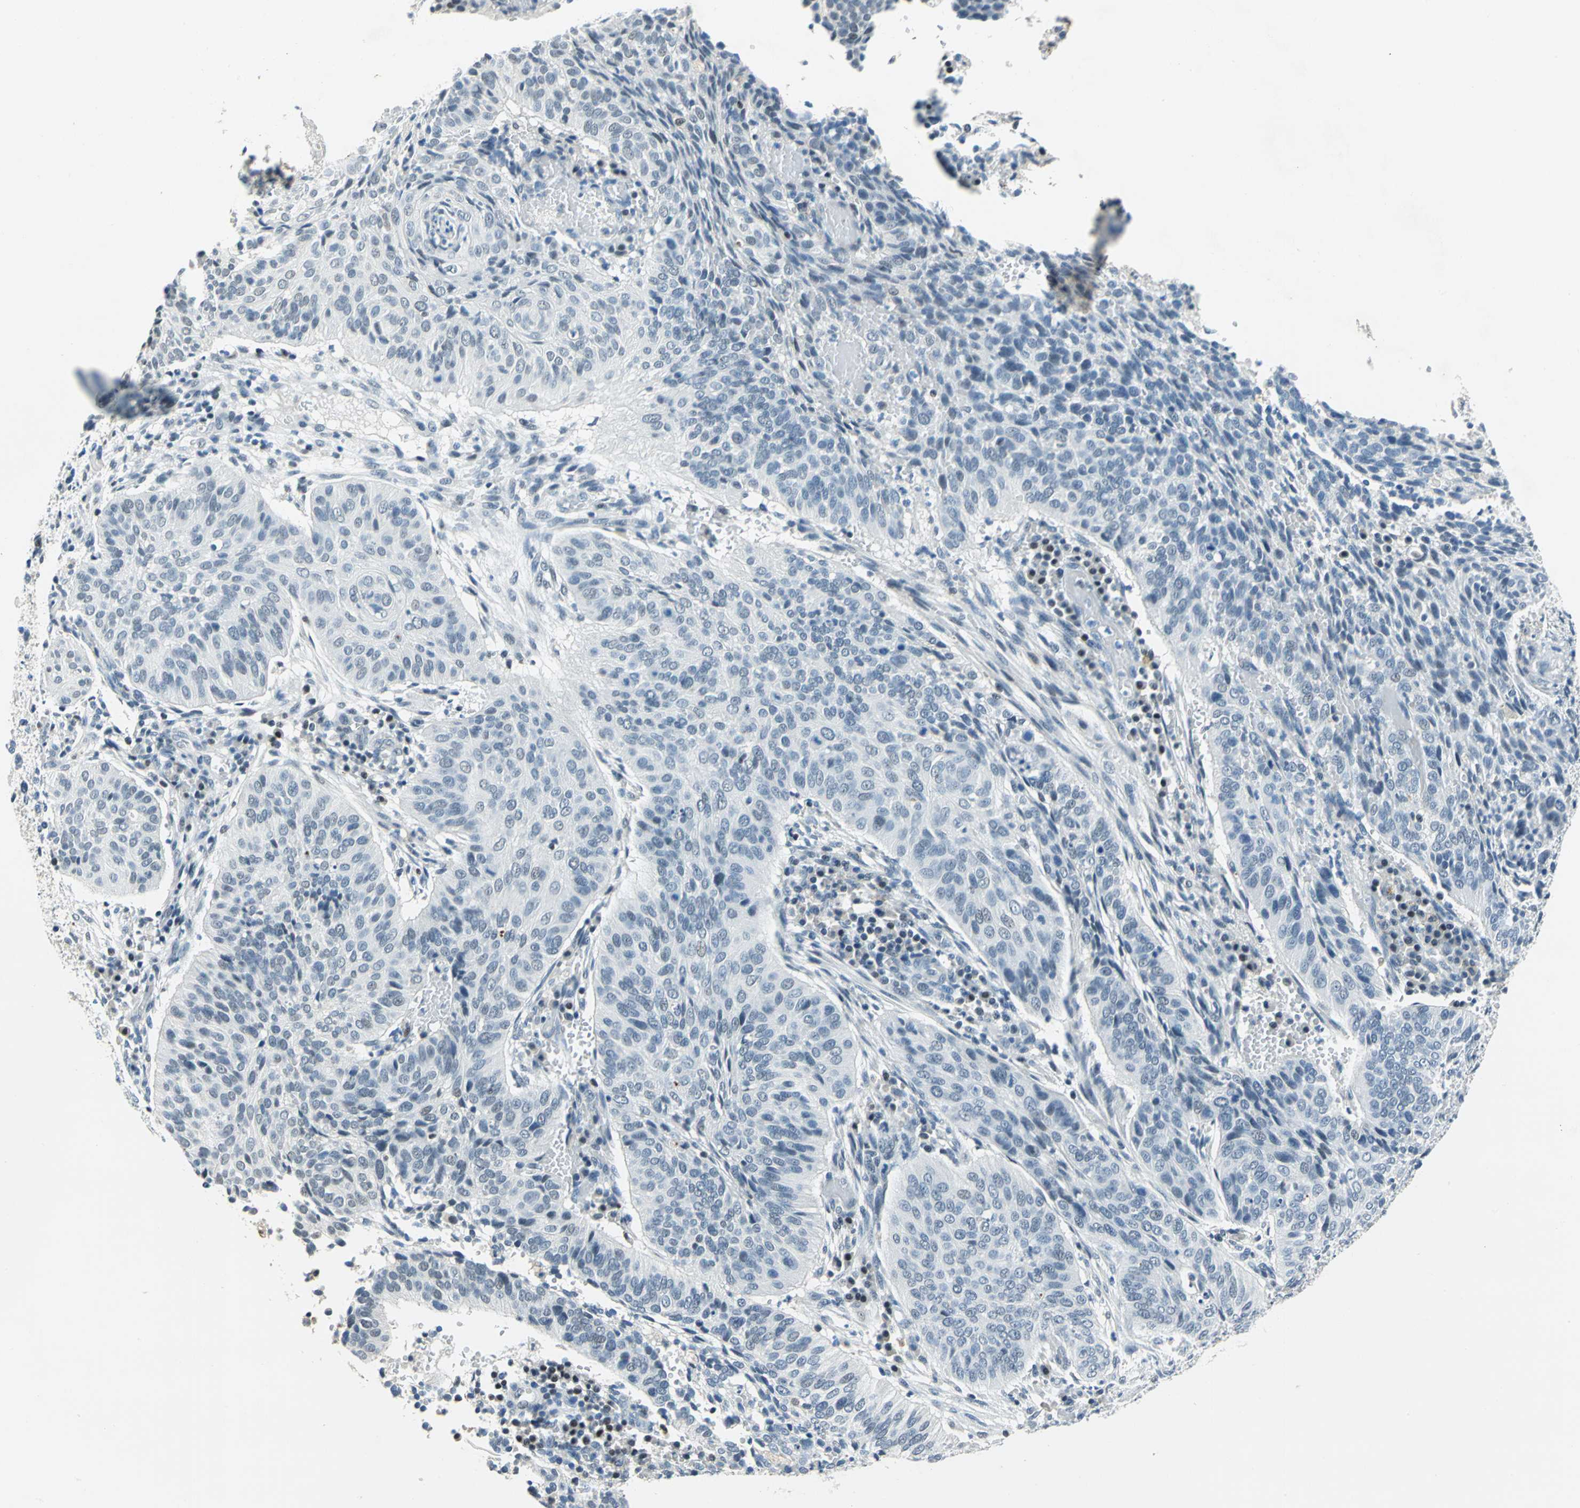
{"staining": {"intensity": "negative", "quantity": "none", "location": "none"}, "tissue": "cervical cancer", "cell_type": "Tumor cells", "image_type": "cancer", "snomed": [{"axis": "morphology", "description": "Squamous cell carcinoma, NOS"}, {"axis": "topography", "description": "Cervix"}], "caption": "This micrograph is of cervical cancer (squamous cell carcinoma) stained with immunohistochemistry to label a protein in brown with the nuclei are counter-stained blue. There is no staining in tumor cells.", "gene": "RAD17", "patient": {"sex": "female", "age": 39}}